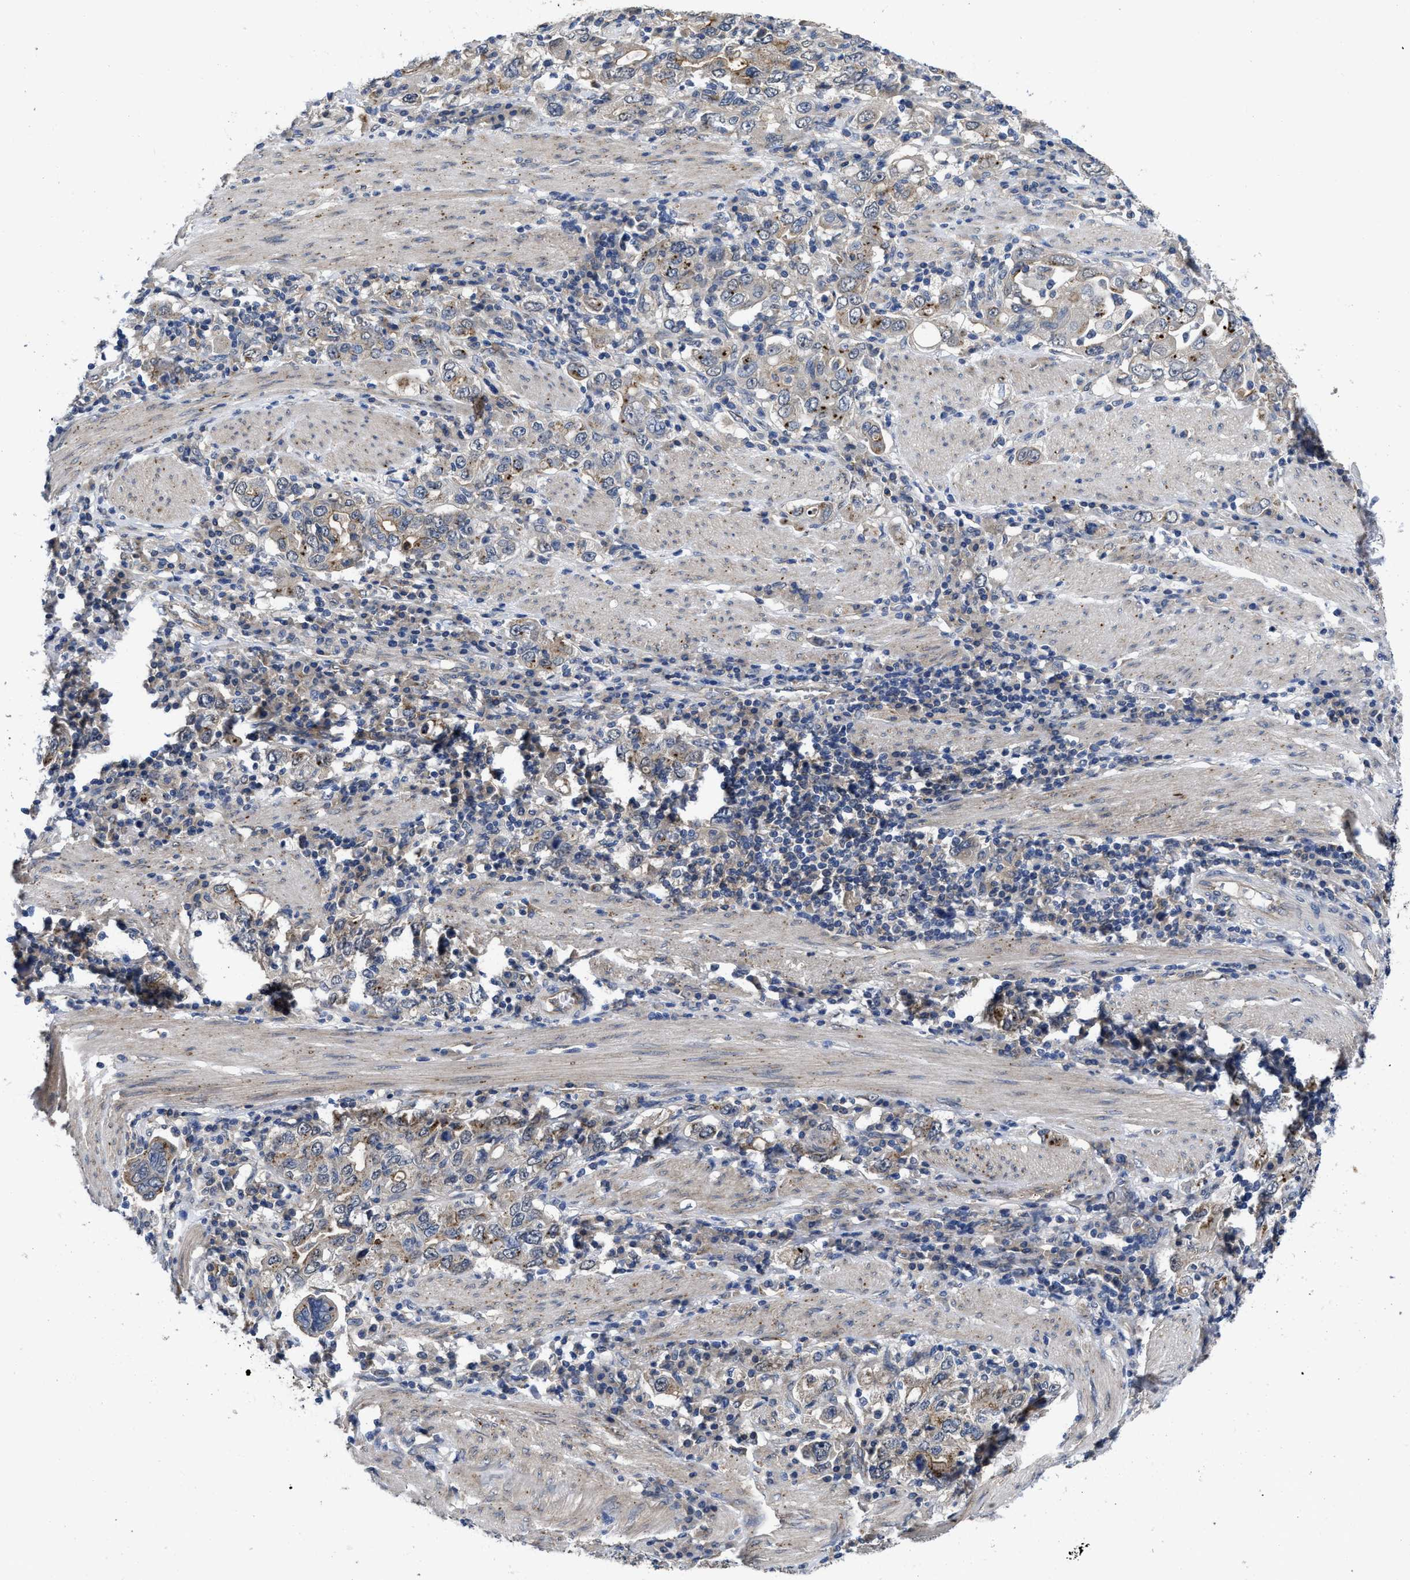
{"staining": {"intensity": "weak", "quantity": "<25%", "location": "cytoplasmic/membranous"}, "tissue": "stomach cancer", "cell_type": "Tumor cells", "image_type": "cancer", "snomed": [{"axis": "morphology", "description": "Adenocarcinoma, NOS"}, {"axis": "topography", "description": "Stomach, upper"}], "caption": "Tumor cells show no significant expression in stomach adenocarcinoma.", "gene": "PKD2", "patient": {"sex": "male", "age": 62}}